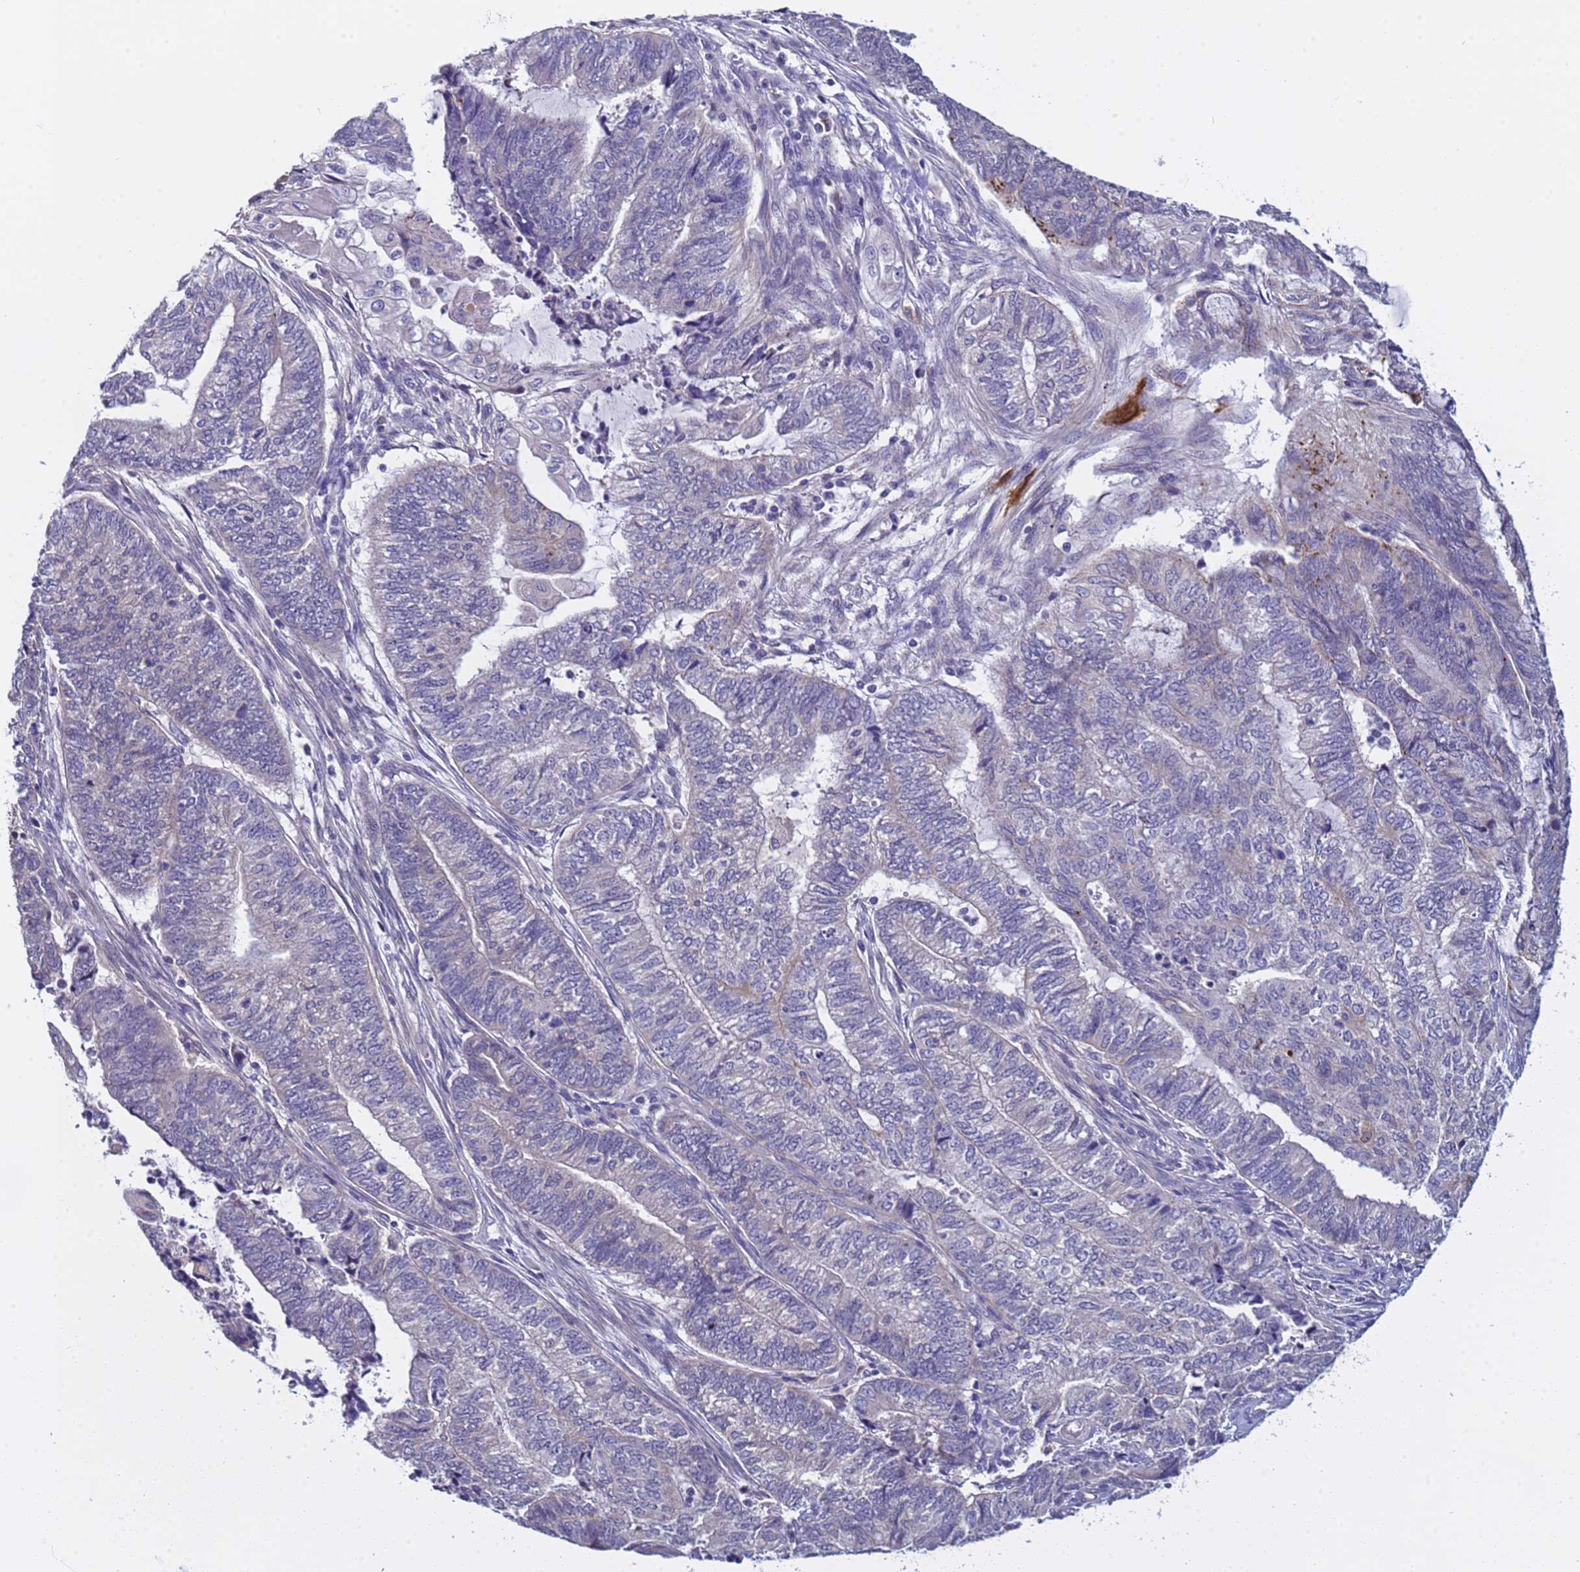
{"staining": {"intensity": "negative", "quantity": "none", "location": "none"}, "tissue": "endometrial cancer", "cell_type": "Tumor cells", "image_type": "cancer", "snomed": [{"axis": "morphology", "description": "Adenocarcinoma, NOS"}, {"axis": "topography", "description": "Uterus"}, {"axis": "topography", "description": "Endometrium"}], "caption": "Image shows no significant protein positivity in tumor cells of adenocarcinoma (endometrial).", "gene": "ELMOD2", "patient": {"sex": "female", "age": 70}}